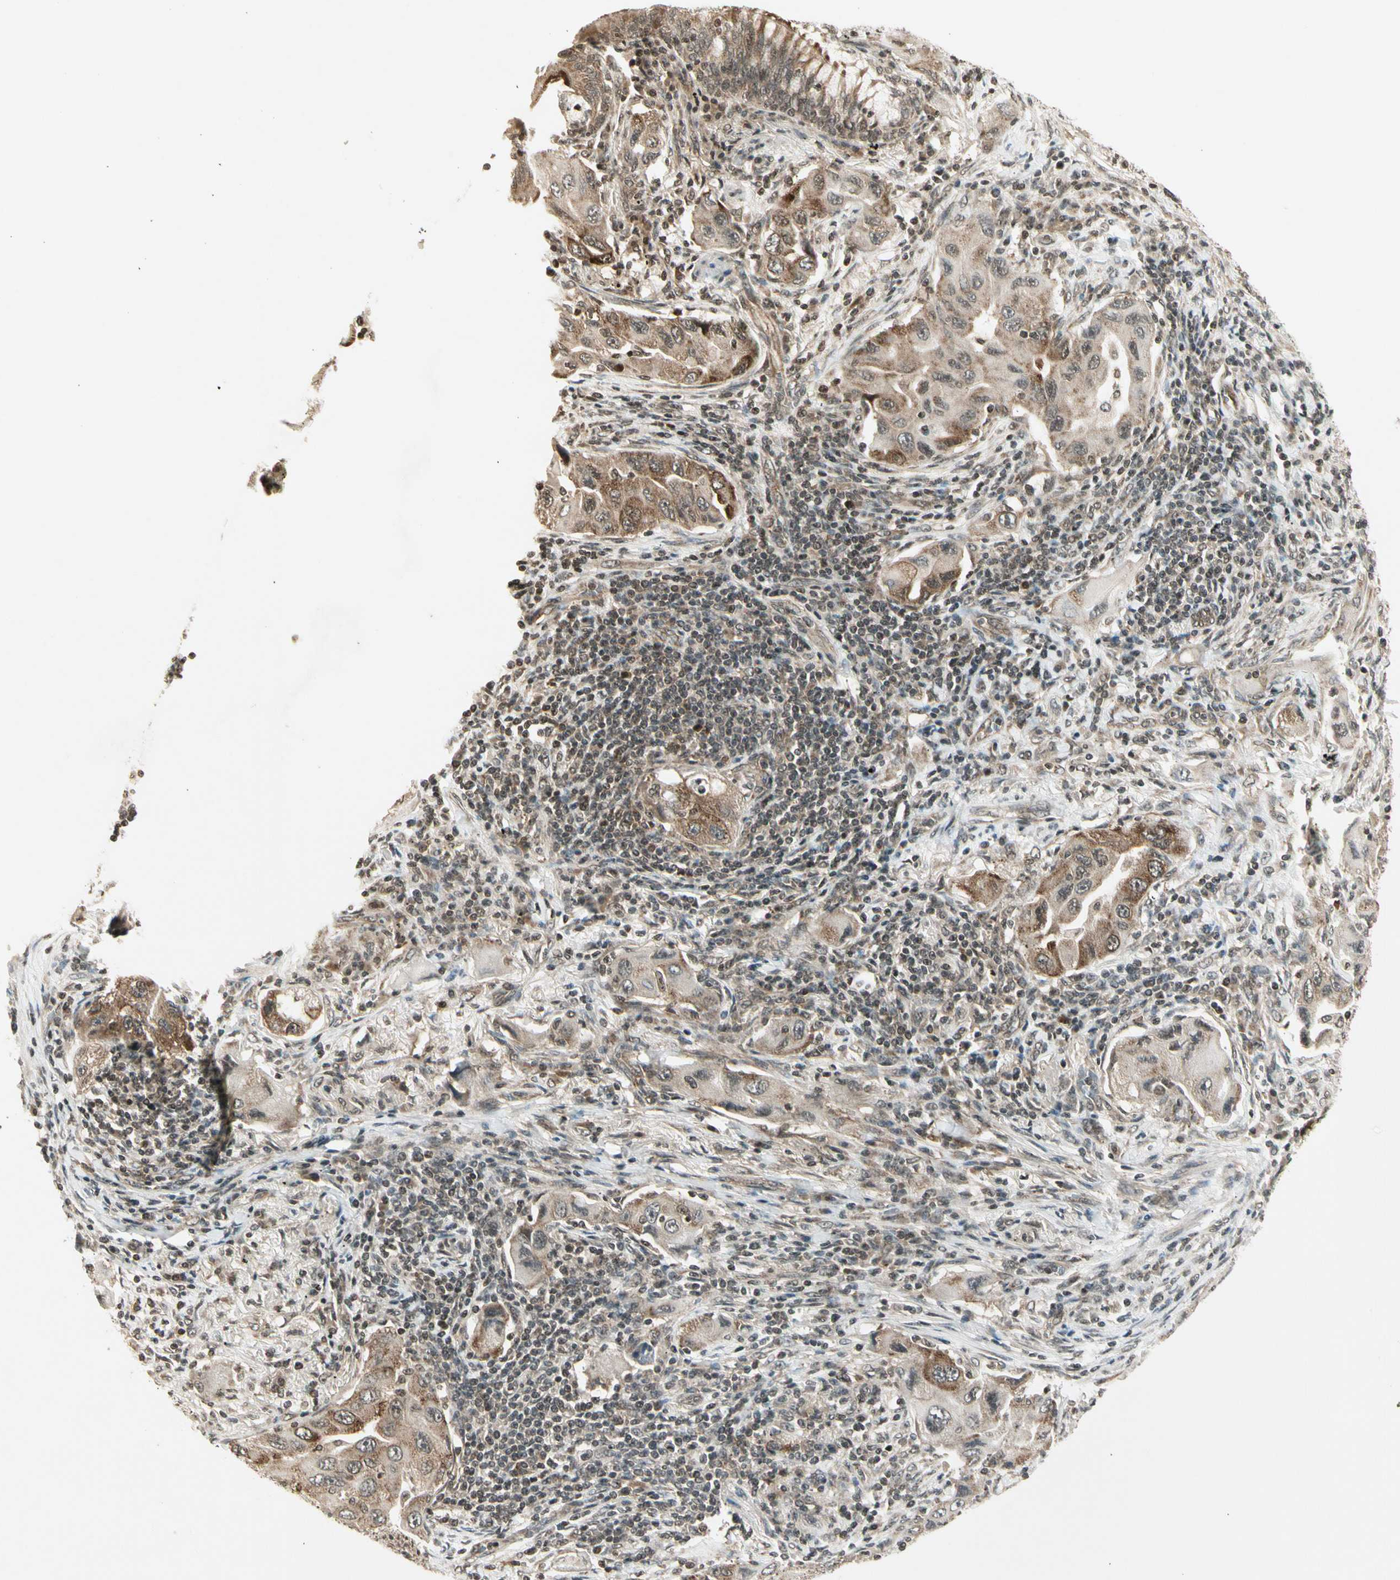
{"staining": {"intensity": "moderate", "quantity": "25%-75%", "location": "cytoplasmic/membranous"}, "tissue": "lung cancer", "cell_type": "Tumor cells", "image_type": "cancer", "snomed": [{"axis": "morphology", "description": "Adenocarcinoma, NOS"}, {"axis": "topography", "description": "Lung"}], "caption": "Protein analysis of lung cancer (adenocarcinoma) tissue displays moderate cytoplasmic/membranous positivity in about 25%-75% of tumor cells.", "gene": "SMN2", "patient": {"sex": "female", "age": 65}}